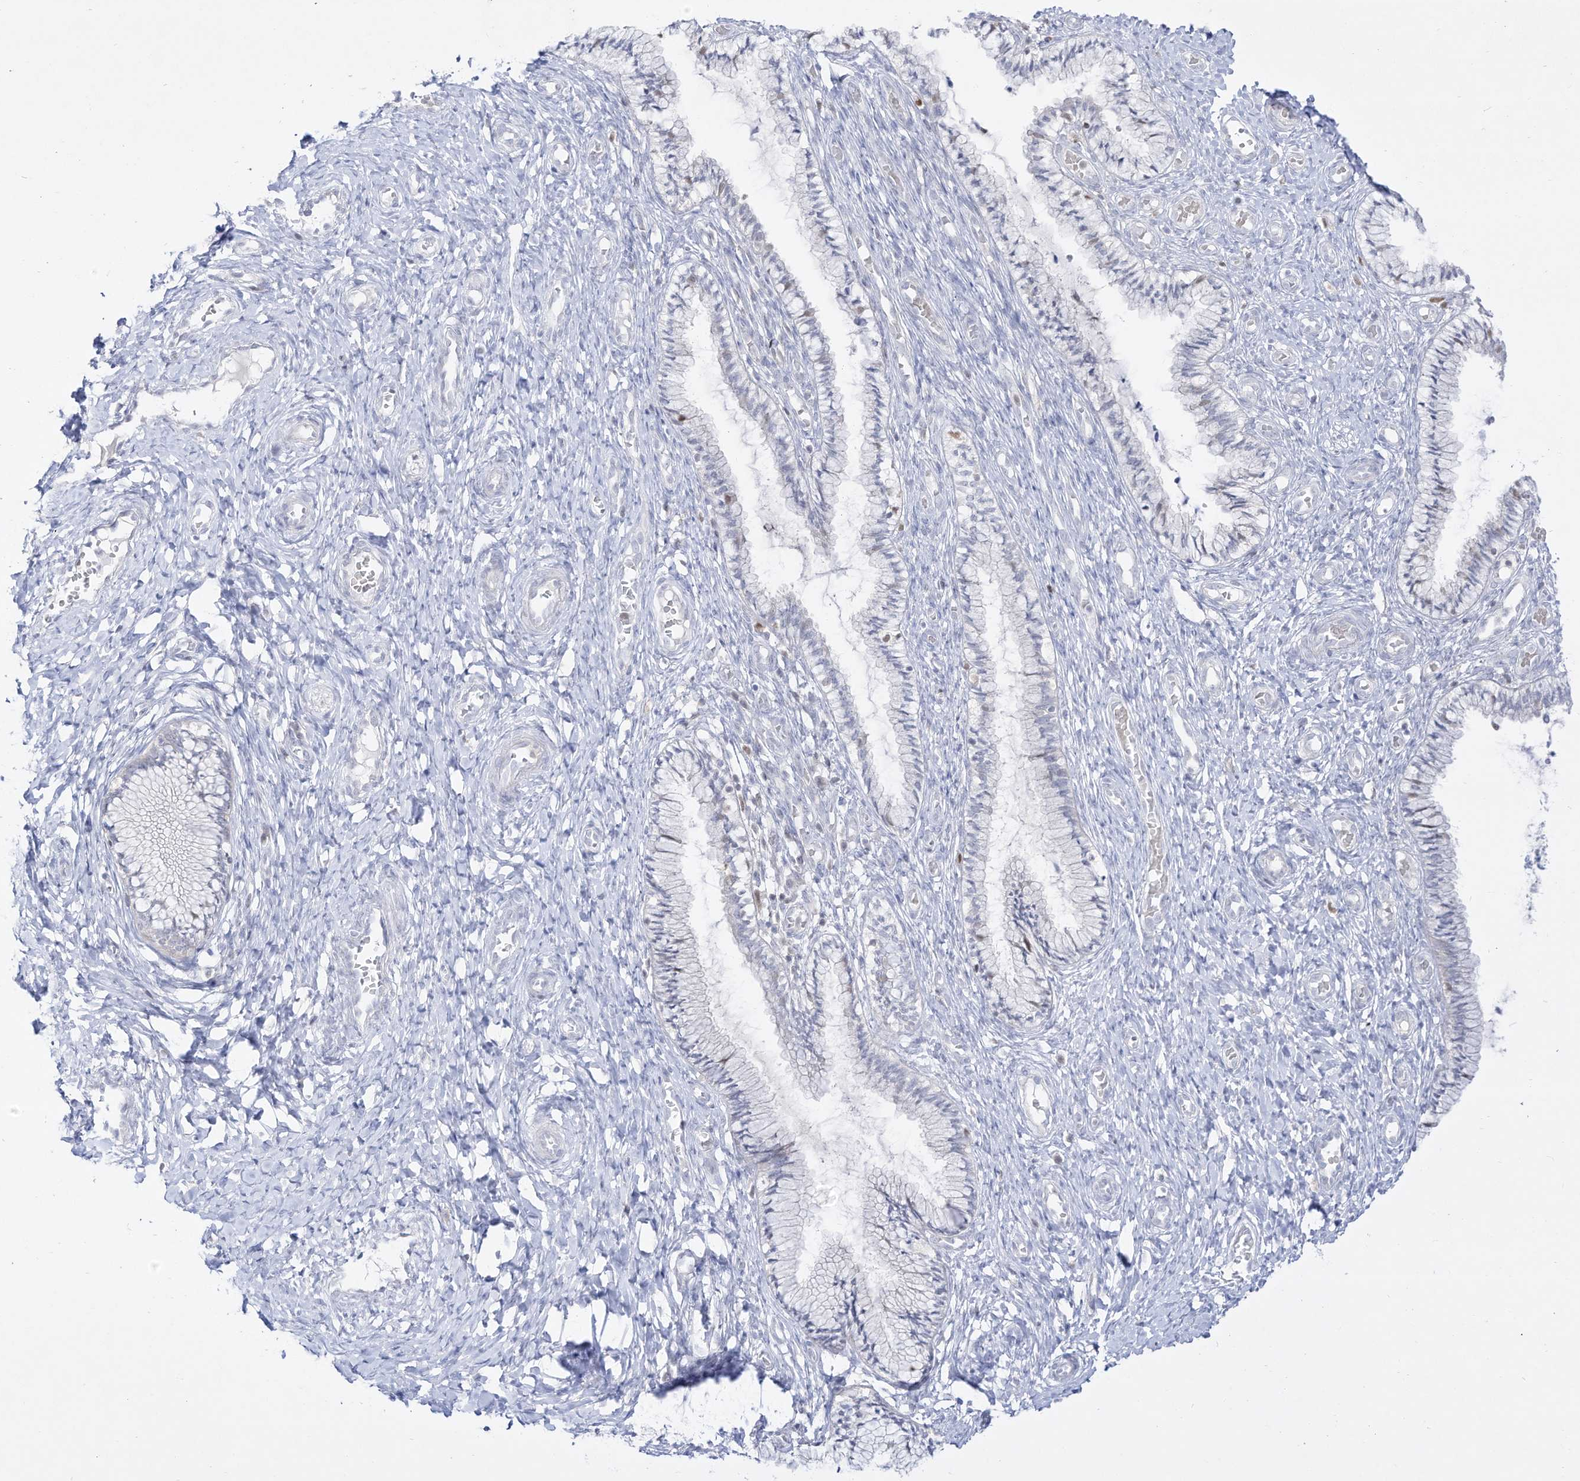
{"staining": {"intensity": "negative", "quantity": "none", "location": "none"}, "tissue": "cervix", "cell_type": "Glandular cells", "image_type": "normal", "snomed": [{"axis": "morphology", "description": "Normal tissue, NOS"}, {"axis": "topography", "description": "Cervix"}], "caption": "Immunohistochemical staining of benign cervix demonstrates no significant positivity in glandular cells.", "gene": "DMKN", "patient": {"sex": "female", "age": 27}}